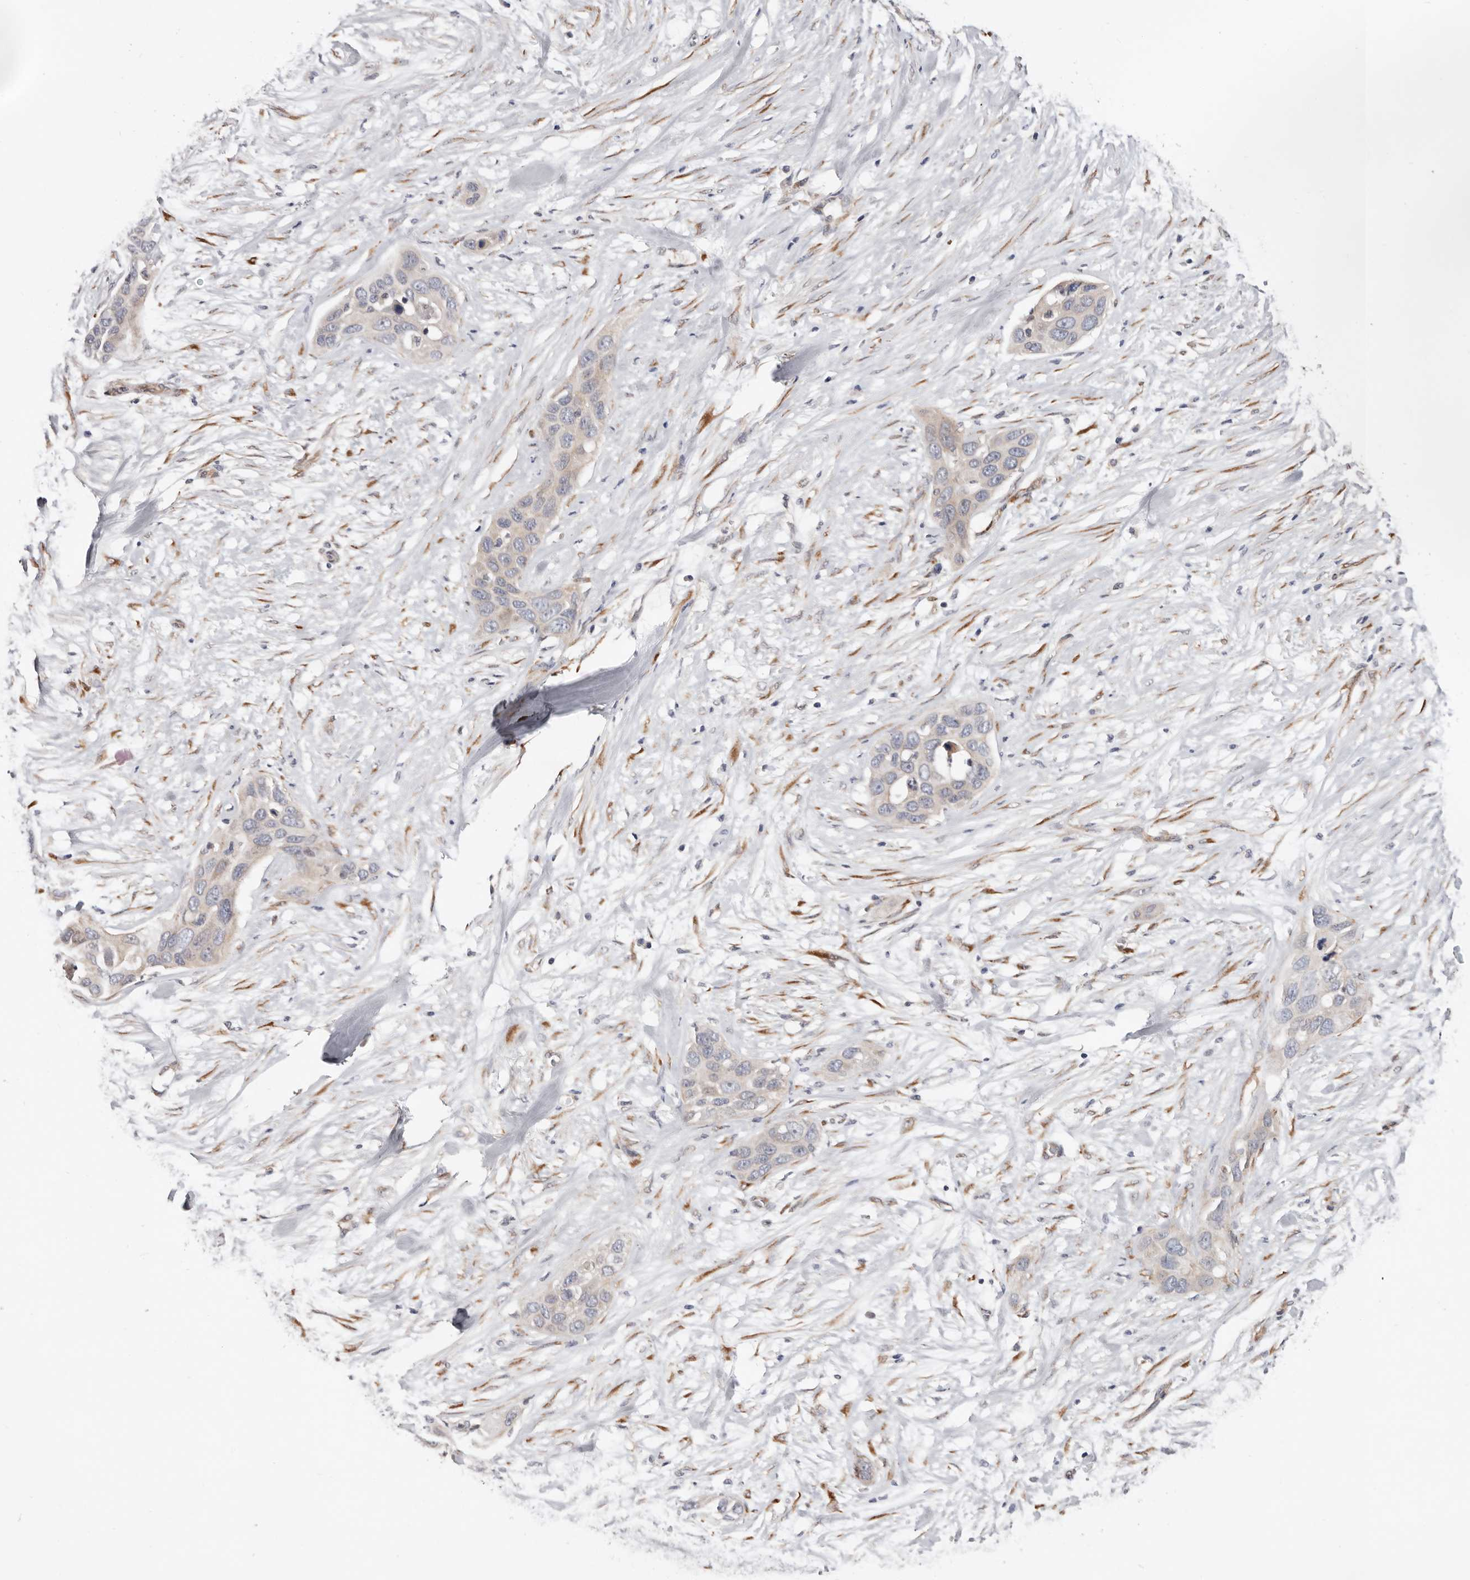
{"staining": {"intensity": "negative", "quantity": "none", "location": "none"}, "tissue": "pancreatic cancer", "cell_type": "Tumor cells", "image_type": "cancer", "snomed": [{"axis": "morphology", "description": "Adenocarcinoma, NOS"}, {"axis": "topography", "description": "Pancreas"}], "caption": "High magnification brightfield microscopy of pancreatic adenocarcinoma stained with DAB (3,3'-diaminobenzidine) (brown) and counterstained with hematoxylin (blue): tumor cells show no significant staining. Nuclei are stained in blue.", "gene": "USH1C", "patient": {"sex": "female", "age": 60}}